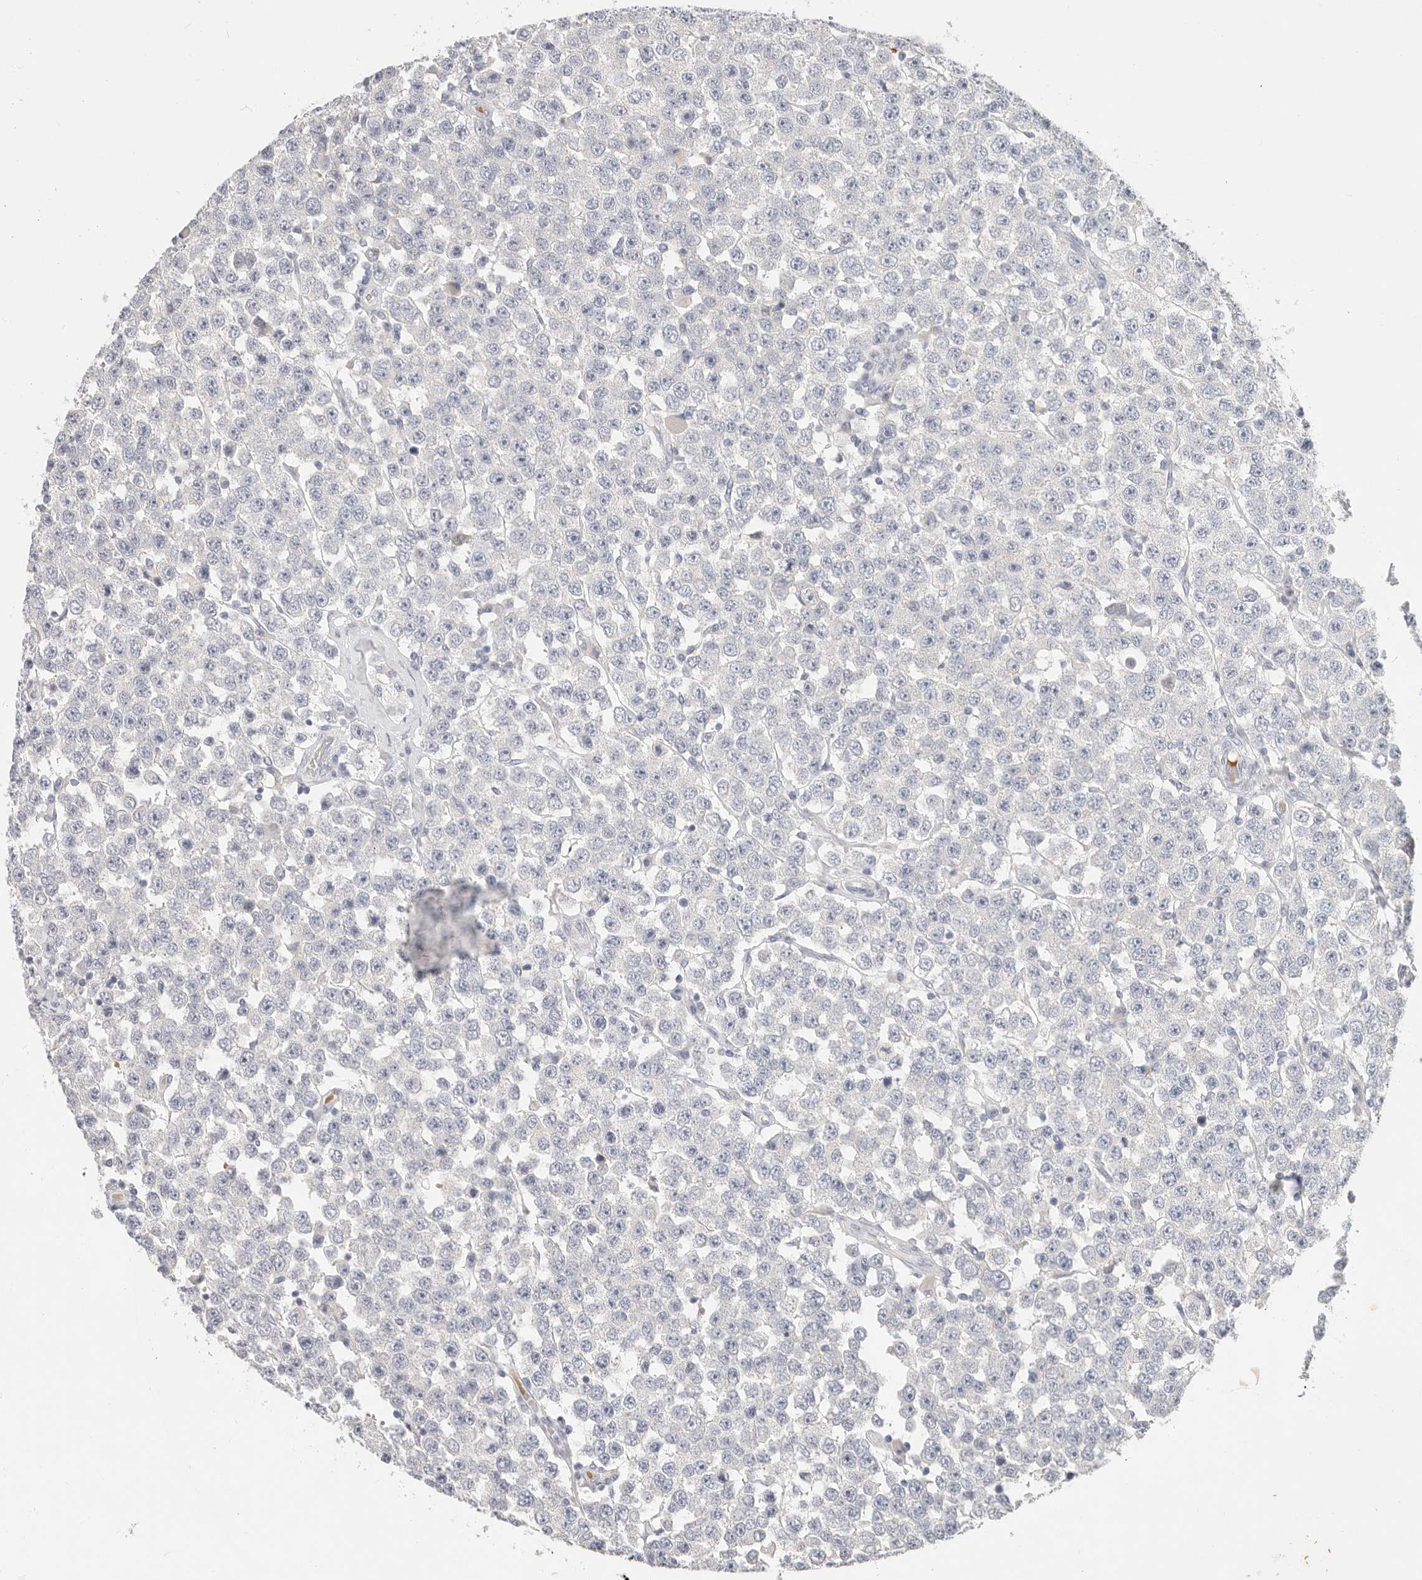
{"staining": {"intensity": "negative", "quantity": "none", "location": "none"}, "tissue": "testis cancer", "cell_type": "Tumor cells", "image_type": "cancer", "snomed": [{"axis": "morphology", "description": "Seminoma, NOS"}, {"axis": "topography", "description": "Testis"}], "caption": "Immunohistochemistry micrograph of neoplastic tissue: human testis cancer (seminoma) stained with DAB (3,3'-diaminobenzidine) reveals no significant protein staining in tumor cells.", "gene": "TMEM63B", "patient": {"sex": "male", "age": 28}}